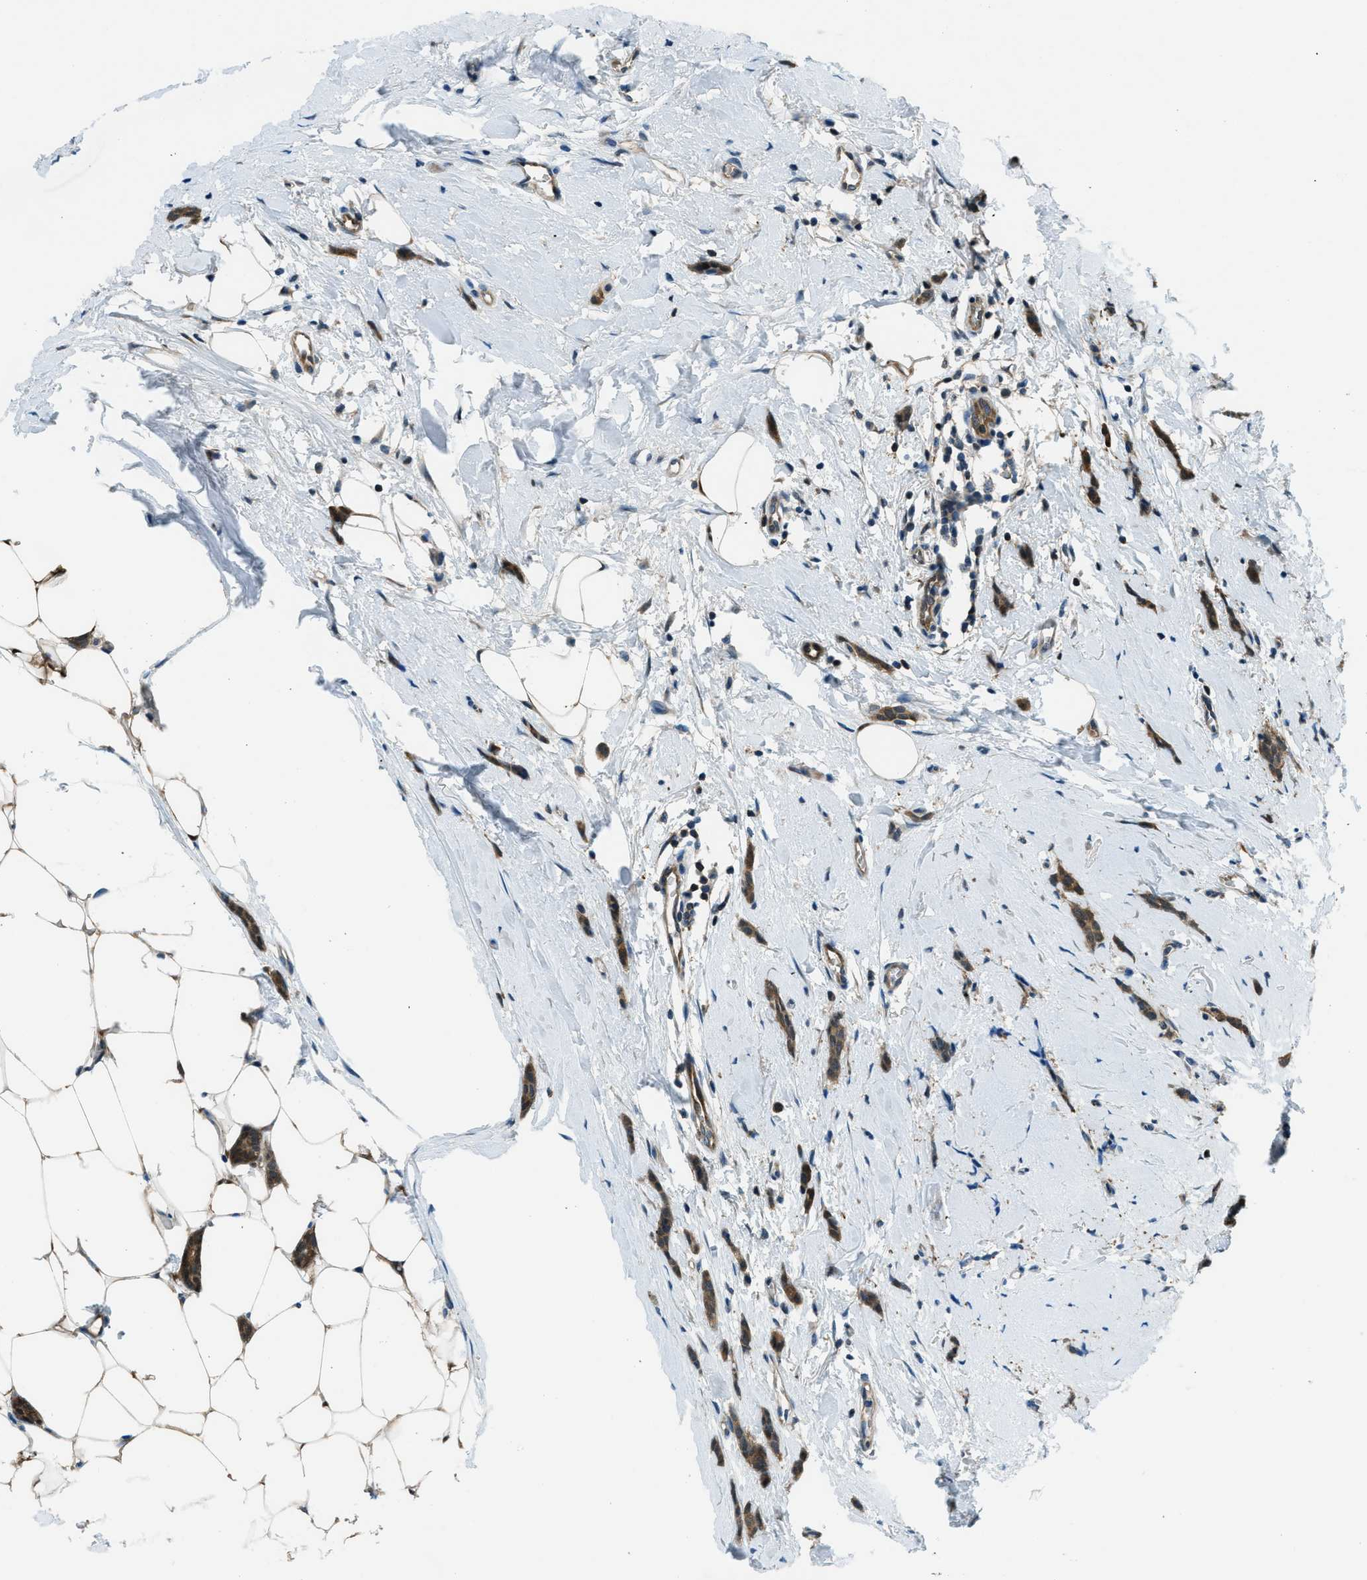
{"staining": {"intensity": "moderate", "quantity": ">75%", "location": "cytoplasmic/membranous"}, "tissue": "breast cancer", "cell_type": "Tumor cells", "image_type": "cancer", "snomed": [{"axis": "morphology", "description": "Lobular carcinoma"}, {"axis": "topography", "description": "Skin"}, {"axis": "topography", "description": "Breast"}], "caption": "Breast lobular carcinoma tissue demonstrates moderate cytoplasmic/membranous expression in approximately >75% of tumor cells, visualized by immunohistochemistry.", "gene": "HEBP2", "patient": {"sex": "female", "age": 46}}